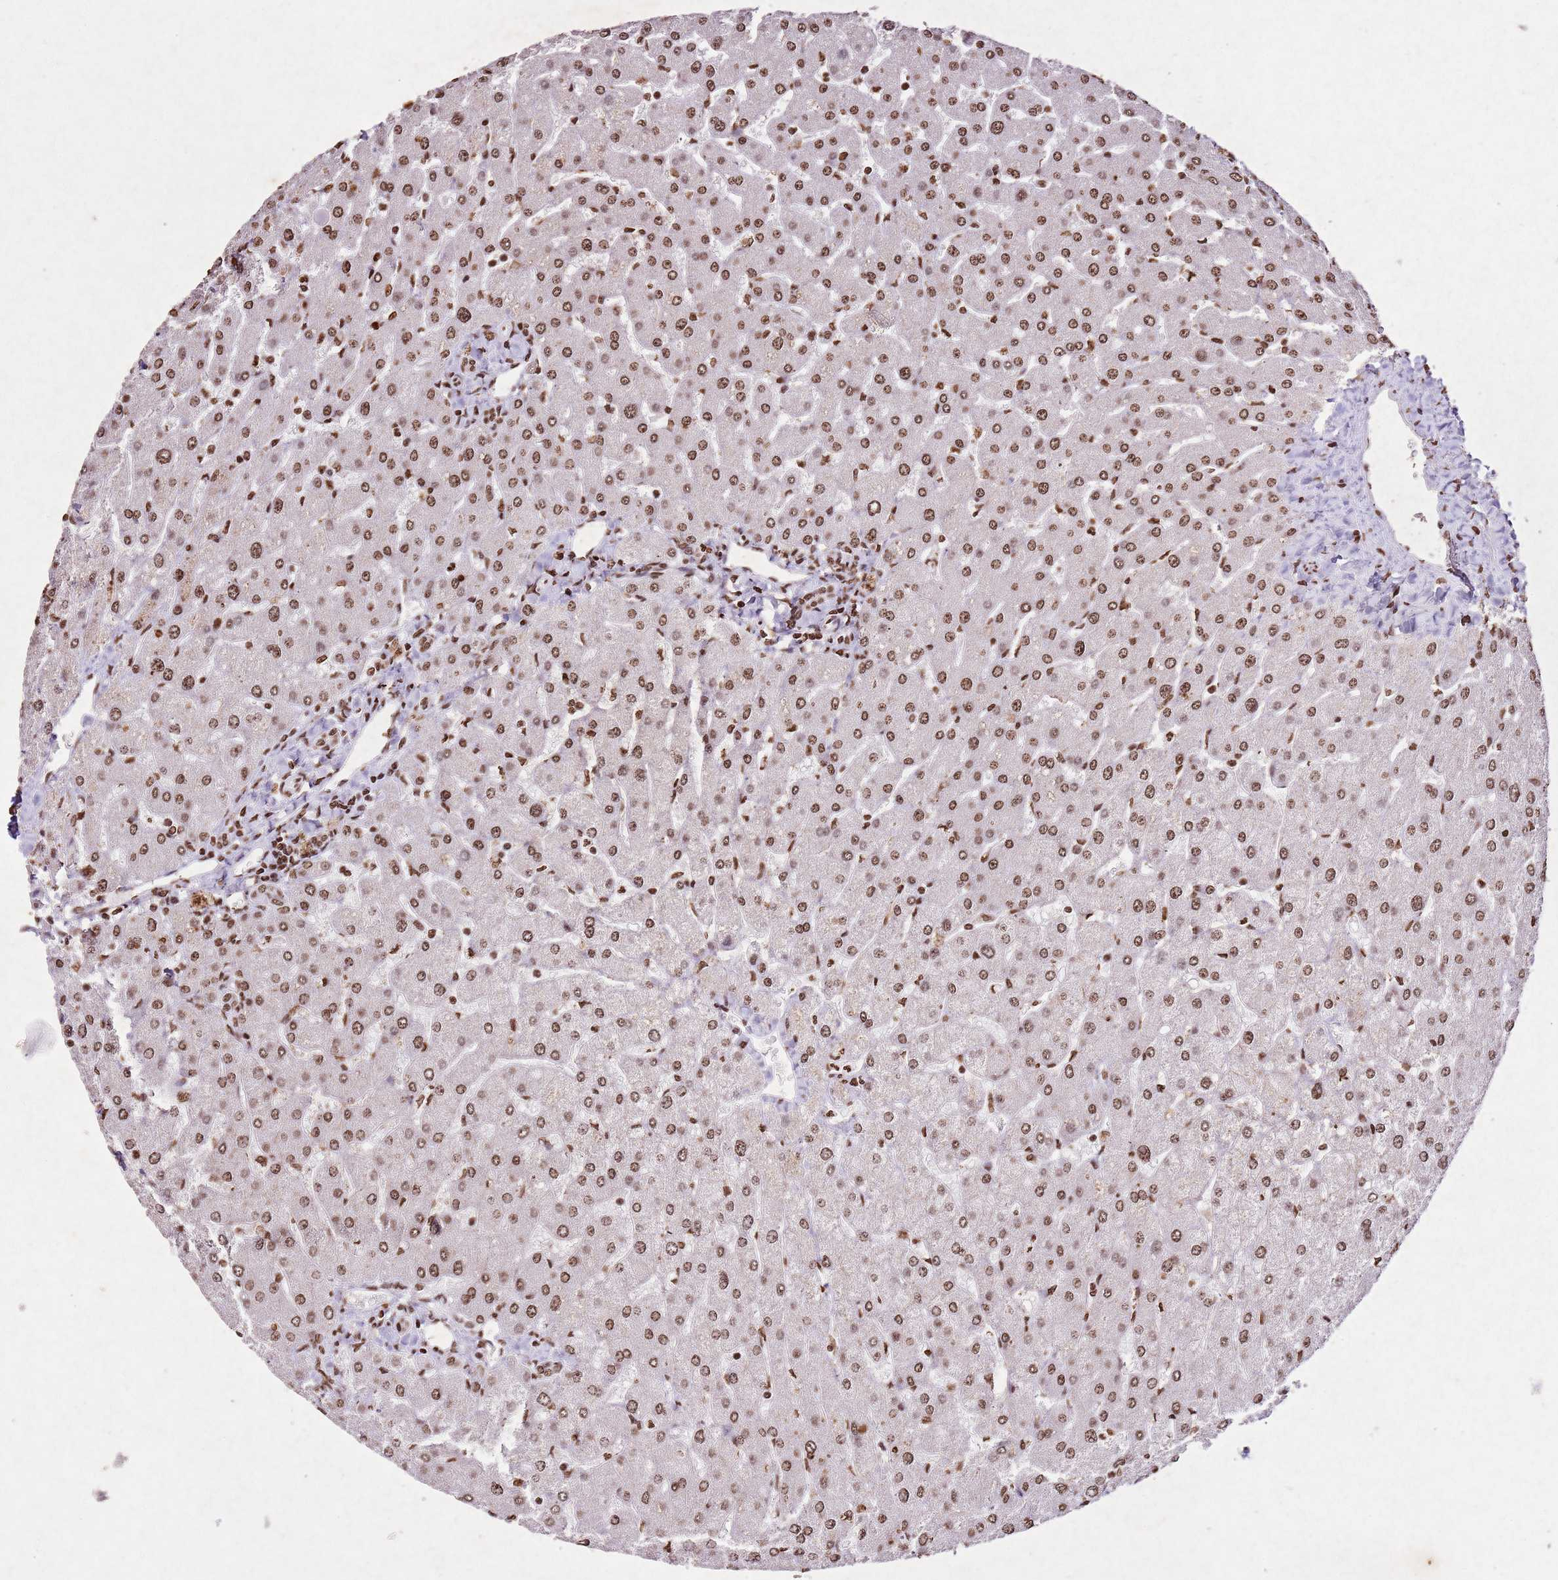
{"staining": {"intensity": "moderate", "quantity": ">75%", "location": "nuclear"}, "tissue": "liver", "cell_type": "Cholangiocytes", "image_type": "normal", "snomed": [{"axis": "morphology", "description": "Normal tissue, NOS"}, {"axis": "topography", "description": "Liver"}], "caption": "A high-resolution image shows immunohistochemistry staining of normal liver, which shows moderate nuclear staining in approximately >75% of cholangiocytes.", "gene": "BMAL1", "patient": {"sex": "male", "age": 55}}